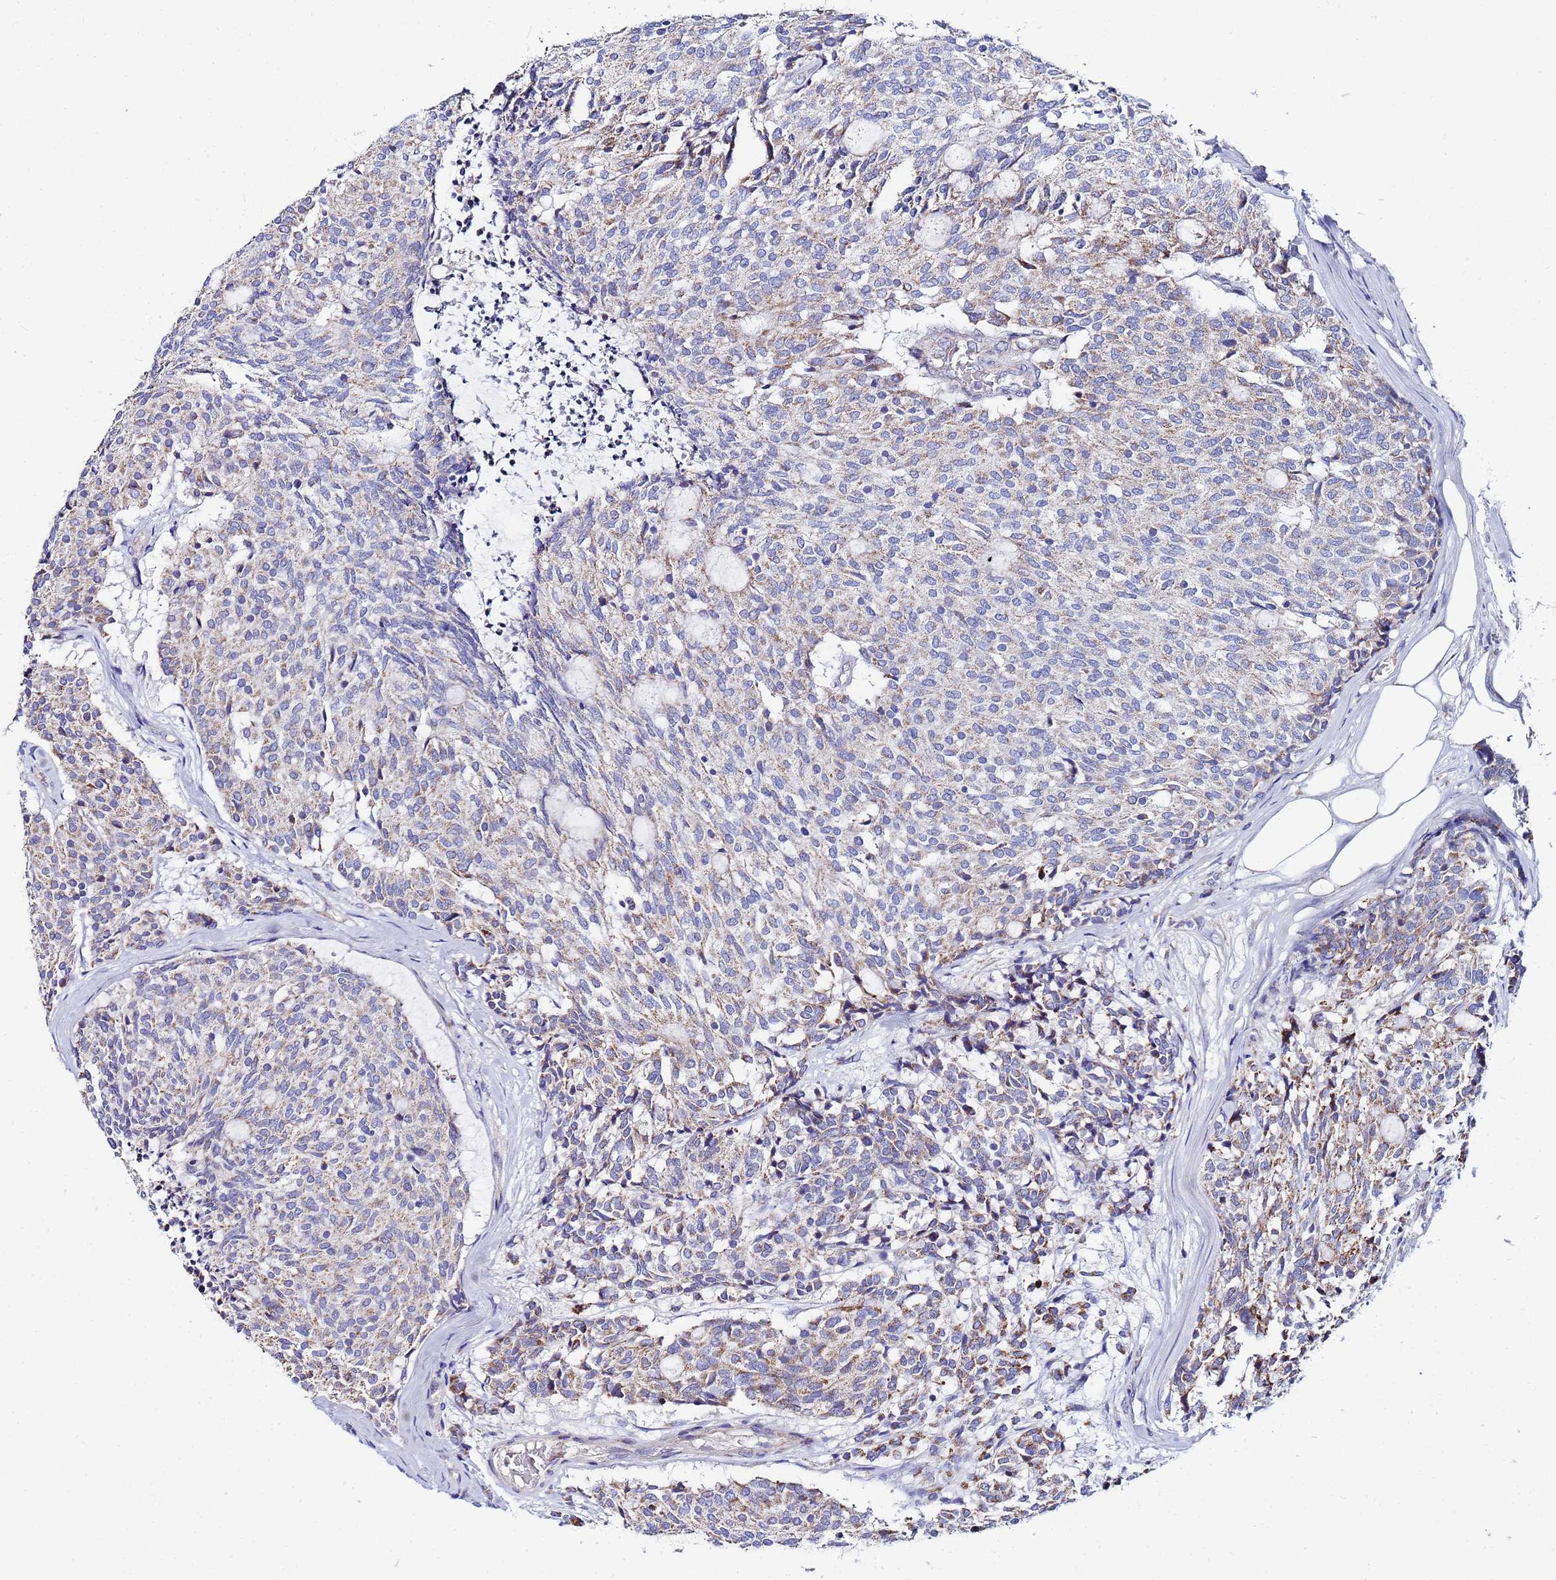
{"staining": {"intensity": "weak", "quantity": "25%-75%", "location": "cytoplasmic/membranous"}, "tissue": "carcinoid", "cell_type": "Tumor cells", "image_type": "cancer", "snomed": [{"axis": "morphology", "description": "Carcinoid, malignant, NOS"}, {"axis": "topography", "description": "Pancreas"}], "caption": "Protein staining of carcinoid tissue displays weak cytoplasmic/membranous expression in about 25%-75% of tumor cells.", "gene": "FAHD2A", "patient": {"sex": "female", "age": 54}}